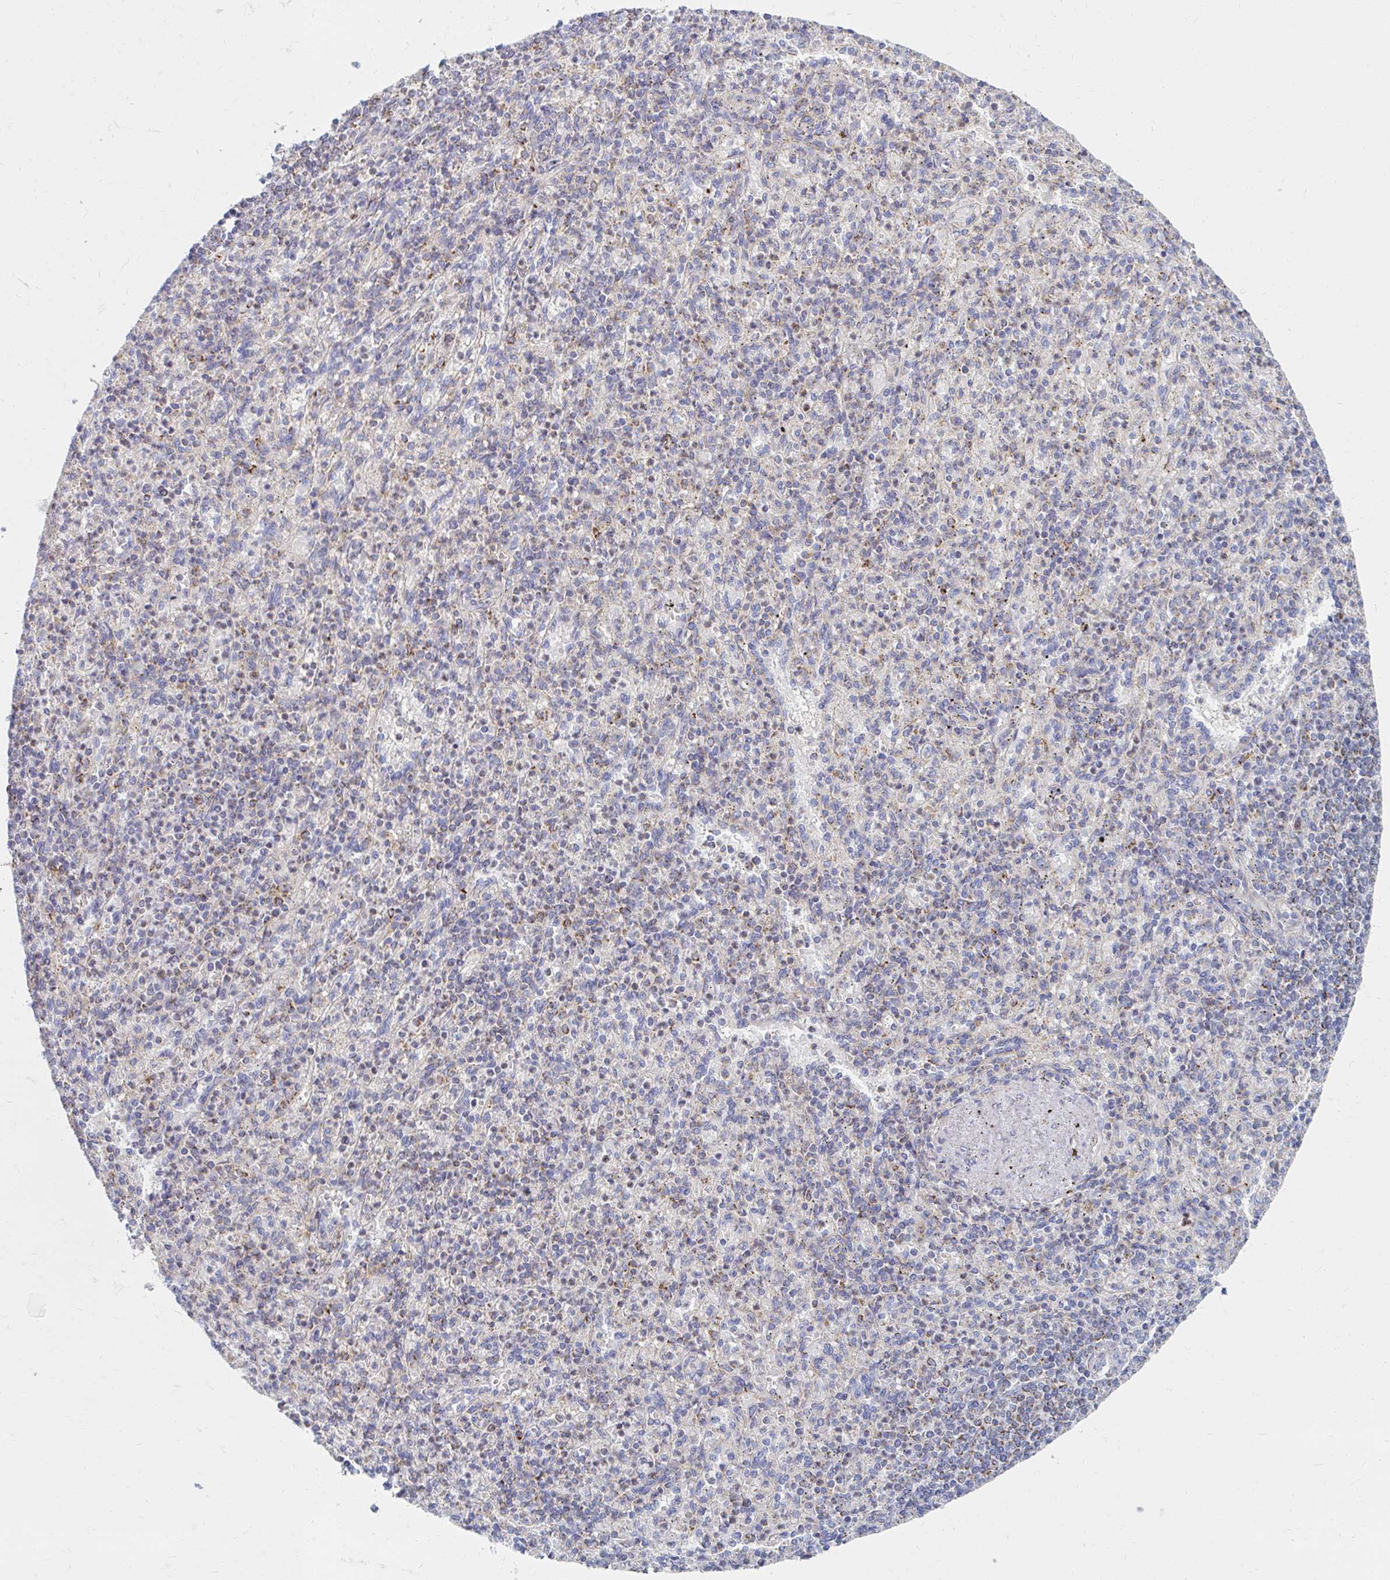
{"staining": {"intensity": "negative", "quantity": "none", "location": "none"}, "tissue": "spleen", "cell_type": "Cells in red pulp", "image_type": "normal", "snomed": [{"axis": "morphology", "description": "Normal tissue, NOS"}, {"axis": "topography", "description": "Spleen"}], "caption": "This is an IHC histopathology image of normal human spleen. There is no positivity in cells in red pulp.", "gene": "MAVS", "patient": {"sex": "female", "age": 74}}